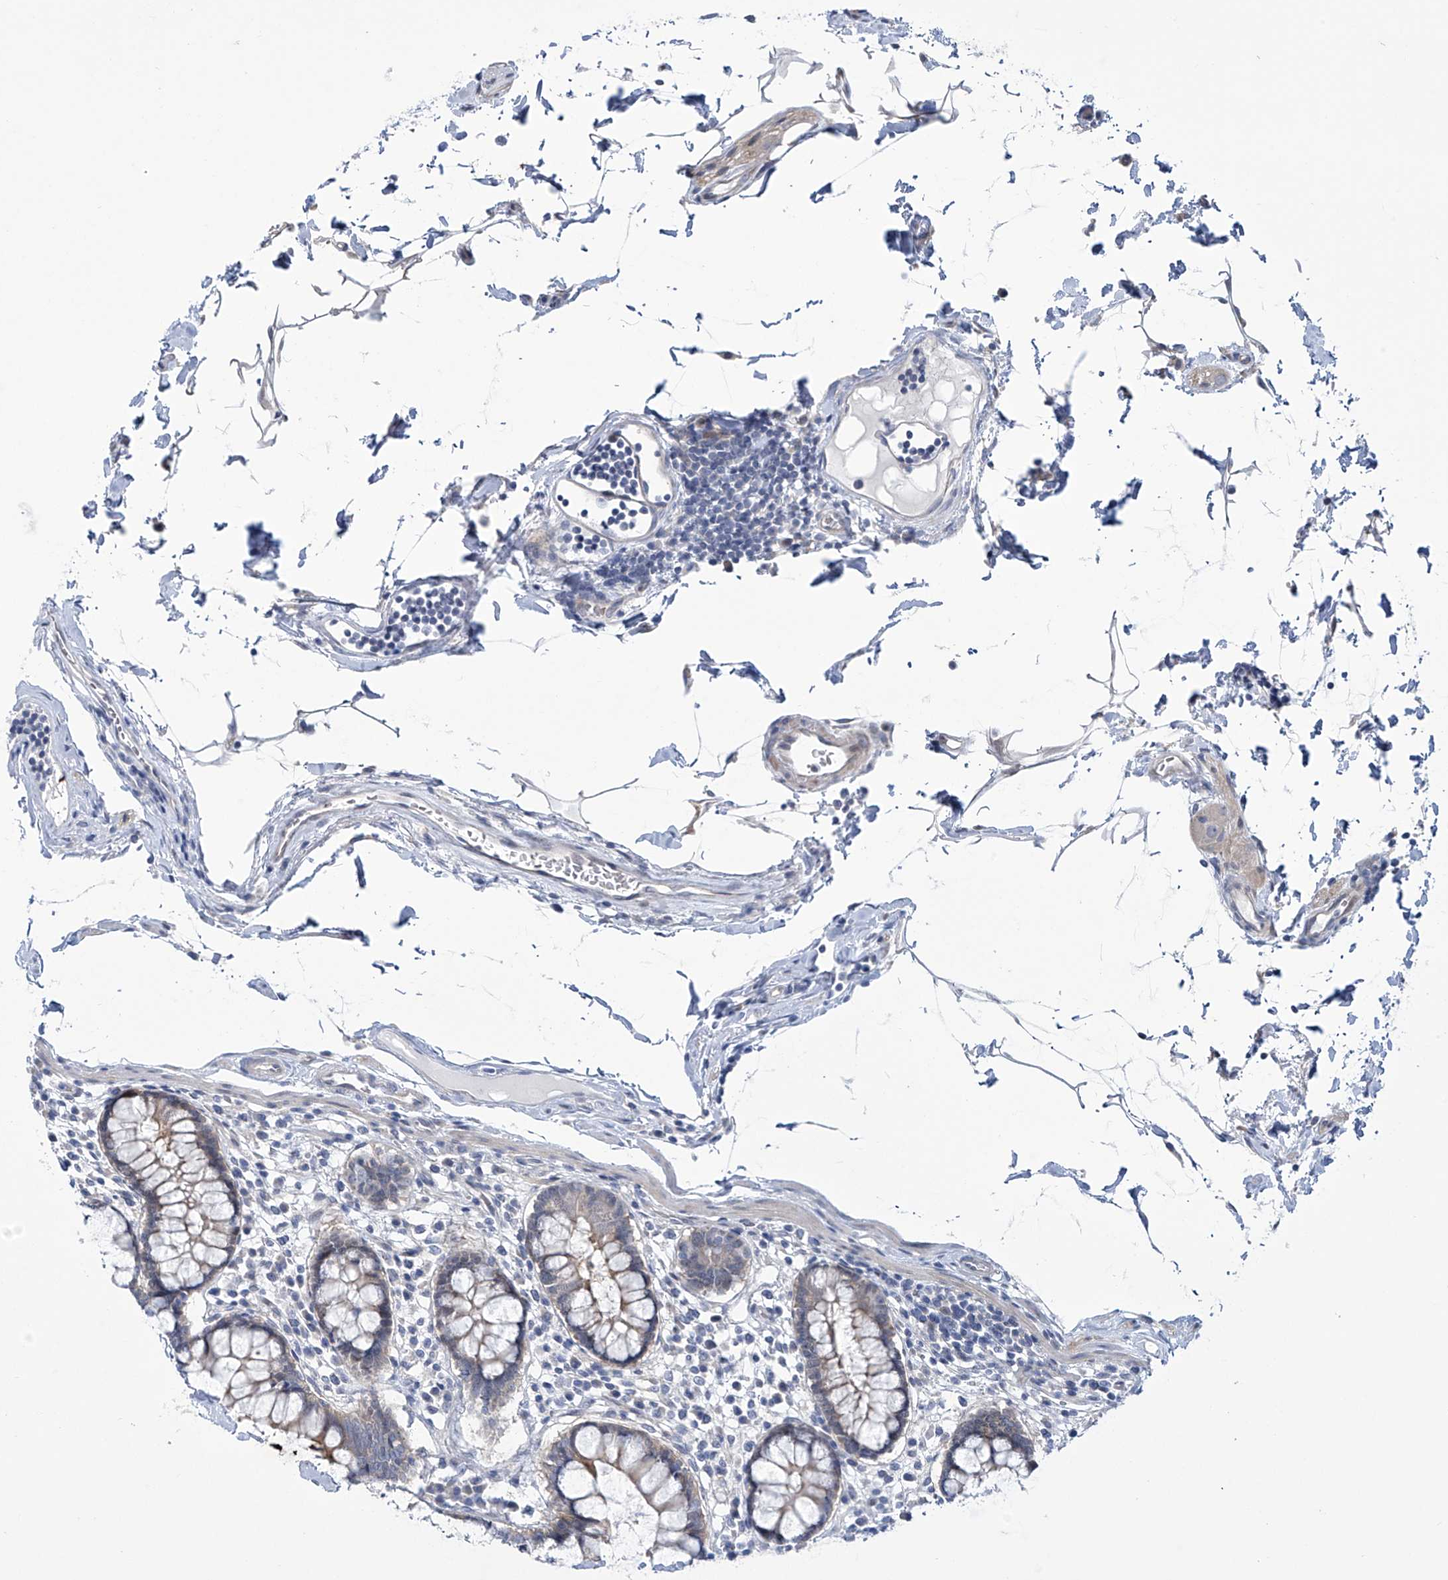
{"staining": {"intensity": "weak", "quantity": "25%-75%", "location": "cytoplasmic/membranous"}, "tissue": "colon", "cell_type": "Endothelial cells", "image_type": "normal", "snomed": [{"axis": "morphology", "description": "Normal tissue, NOS"}, {"axis": "topography", "description": "Colon"}], "caption": "Immunohistochemical staining of normal colon demonstrates weak cytoplasmic/membranous protein staining in about 25%-75% of endothelial cells.", "gene": "TRIM60", "patient": {"sex": "female", "age": 79}}